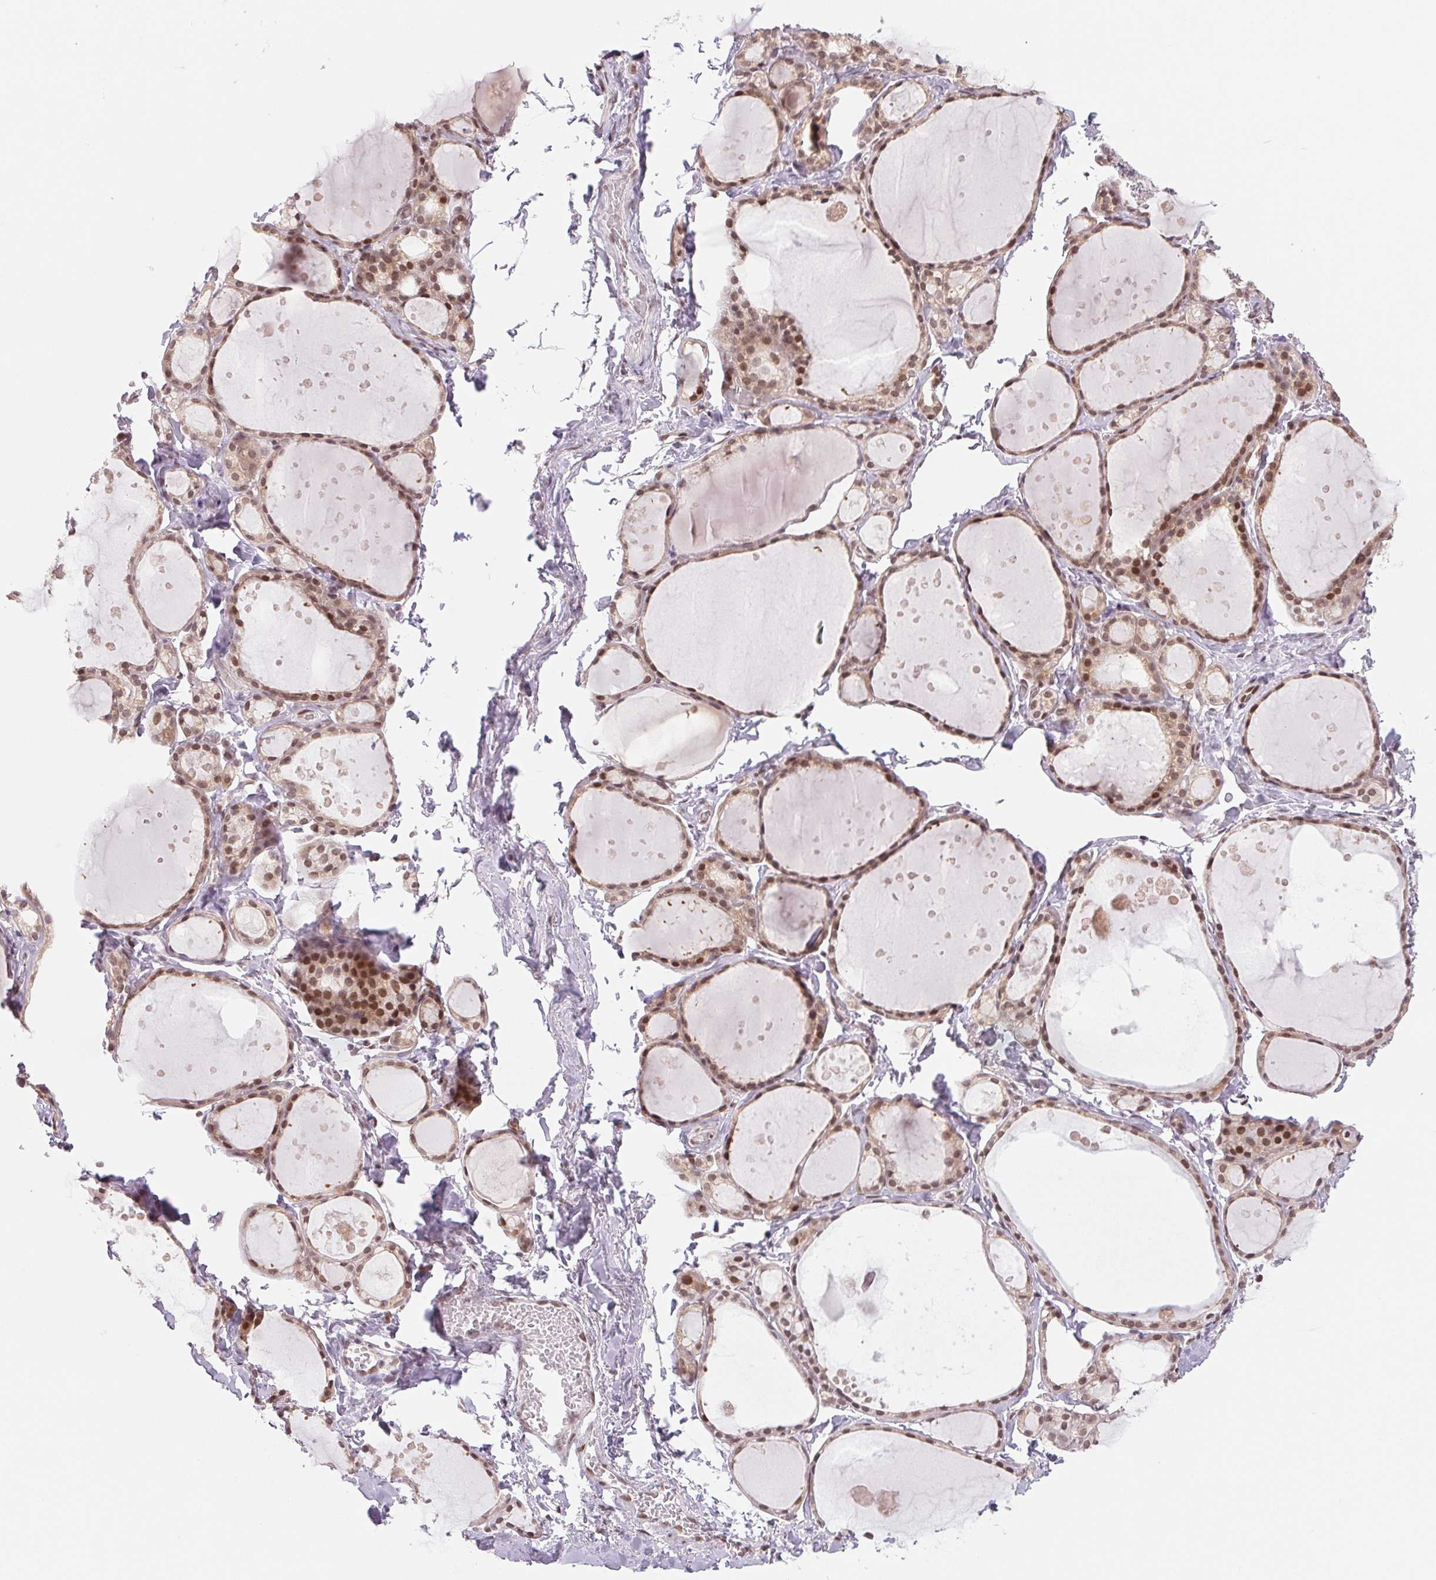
{"staining": {"intensity": "moderate", "quantity": ">75%", "location": "cytoplasmic/membranous,nuclear"}, "tissue": "thyroid gland", "cell_type": "Glandular cells", "image_type": "normal", "snomed": [{"axis": "morphology", "description": "Normal tissue, NOS"}, {"axis": "topography", "description": "Thyroid gland"}], "caption": "Human thyroid gland stained with a brown dye displays moderate cytoplasmic/membranous,nuclear positive expression in approximately >75% of glandular cells.", "gene": "DNAJB6", "patient": {"sex": "male", "age": 68}}